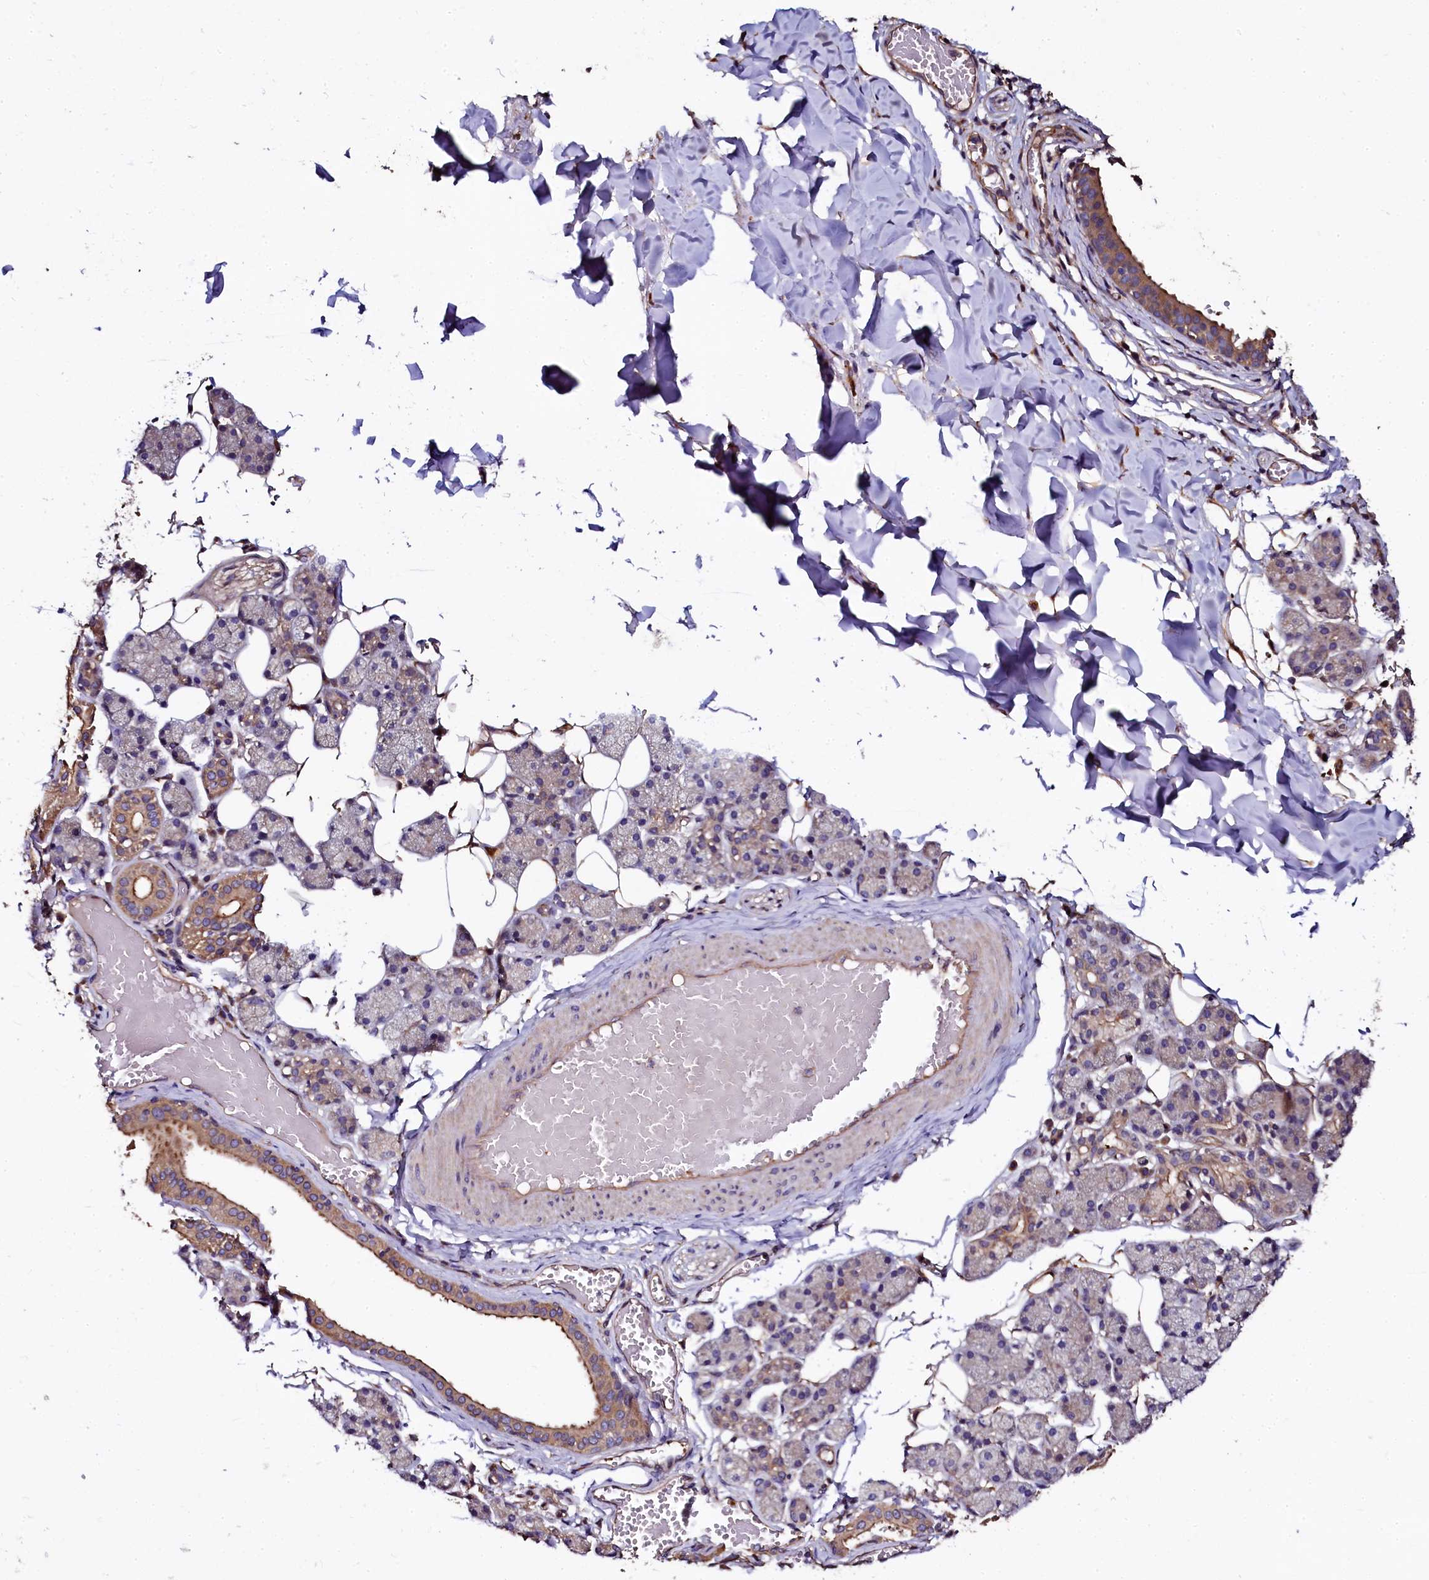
{"staining": {"intensity": "moderate", "quantity": "25%-75%", "location": "cytoplasmic/membranous"}, "tissue": "salivary gland", "cell_type": "Glandular cells", "image_type": "normal", "snomed": [{"axis": "morphology", "description": "Normal tissue, NOS"}, {"axis": "topography", "description": "Salivary gland"}], "caption": "Moderate cytoplasmic/membranous protein staining is appreciated in approximately 25%-75% of glandular cells in salivary gland. The protein is stained brown, and the nuclei are stained in blue (DAB (3,3'-diaminobenzidine) IHC with brightfield microscopy, high magnification).", "gene": "APPL2", "patient": {"sex": "female", "age": 33}}